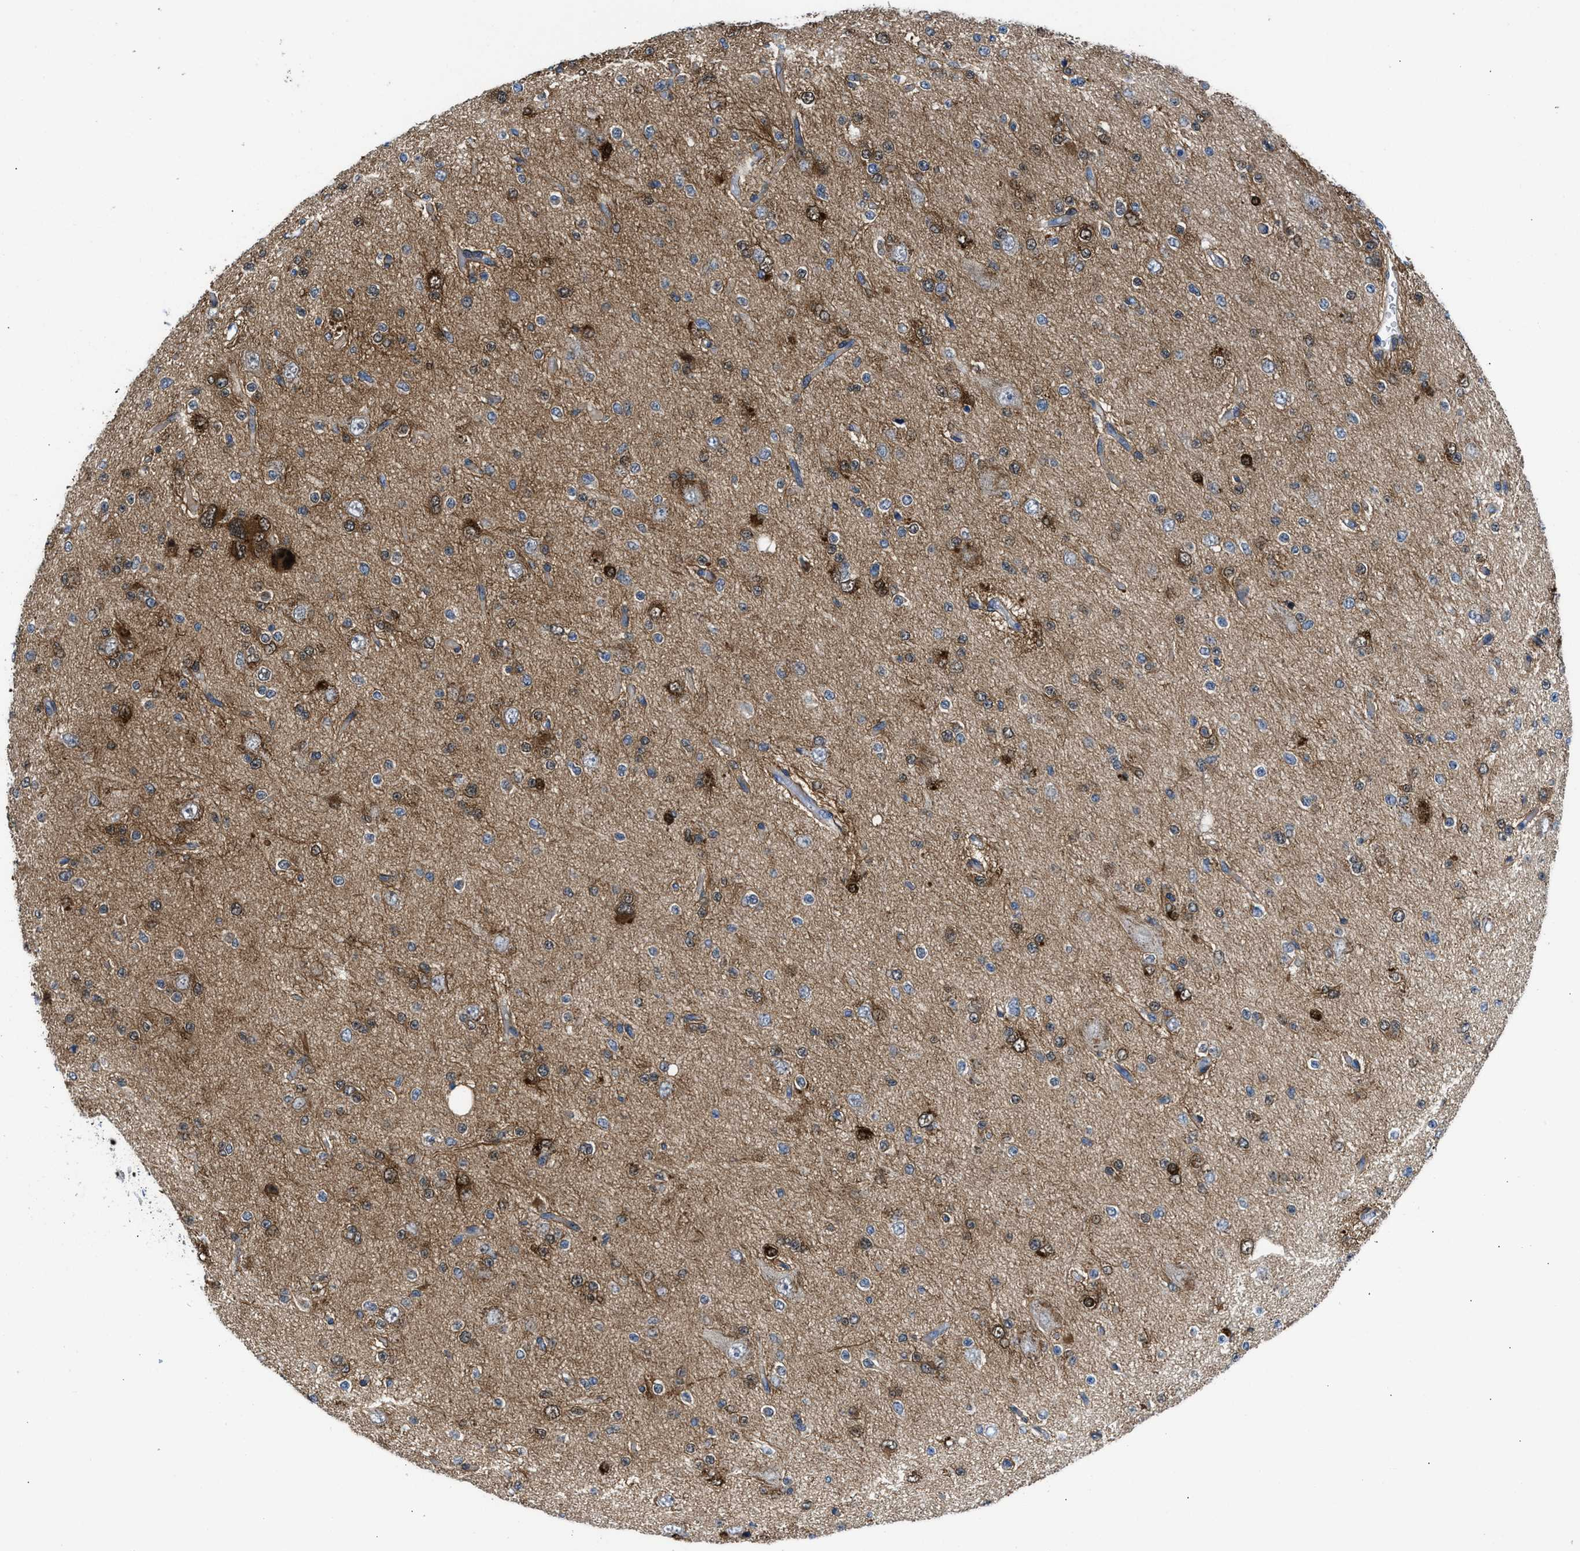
{"staining": {"intensity": "moderate", "quantity": "<25%", "location": "cytoplasmic/membranous,nuclear"}, "tissue": "glioma", "cell_type": "Tumor cells", "image_type": "cancer", "snomed": [{"axis": "morphology", "description": "Glioma, malignant, Low grade"}, {"axis": "topography", "description": "Brain"}], "caption": "Immunohistochemistry (IHC) image of neoplastic tissue: human malignant glioma (low-grade) stained using IHC exhibits low levels of moderate protein expression localized specifically in the cytoplasmic/membranous and nuclear of tumor cells, appearing as a cytoplasmic/membranous and nuclear brown color.", "gene": "CBR1", "patient": {"sex": "male", "age": 38}}